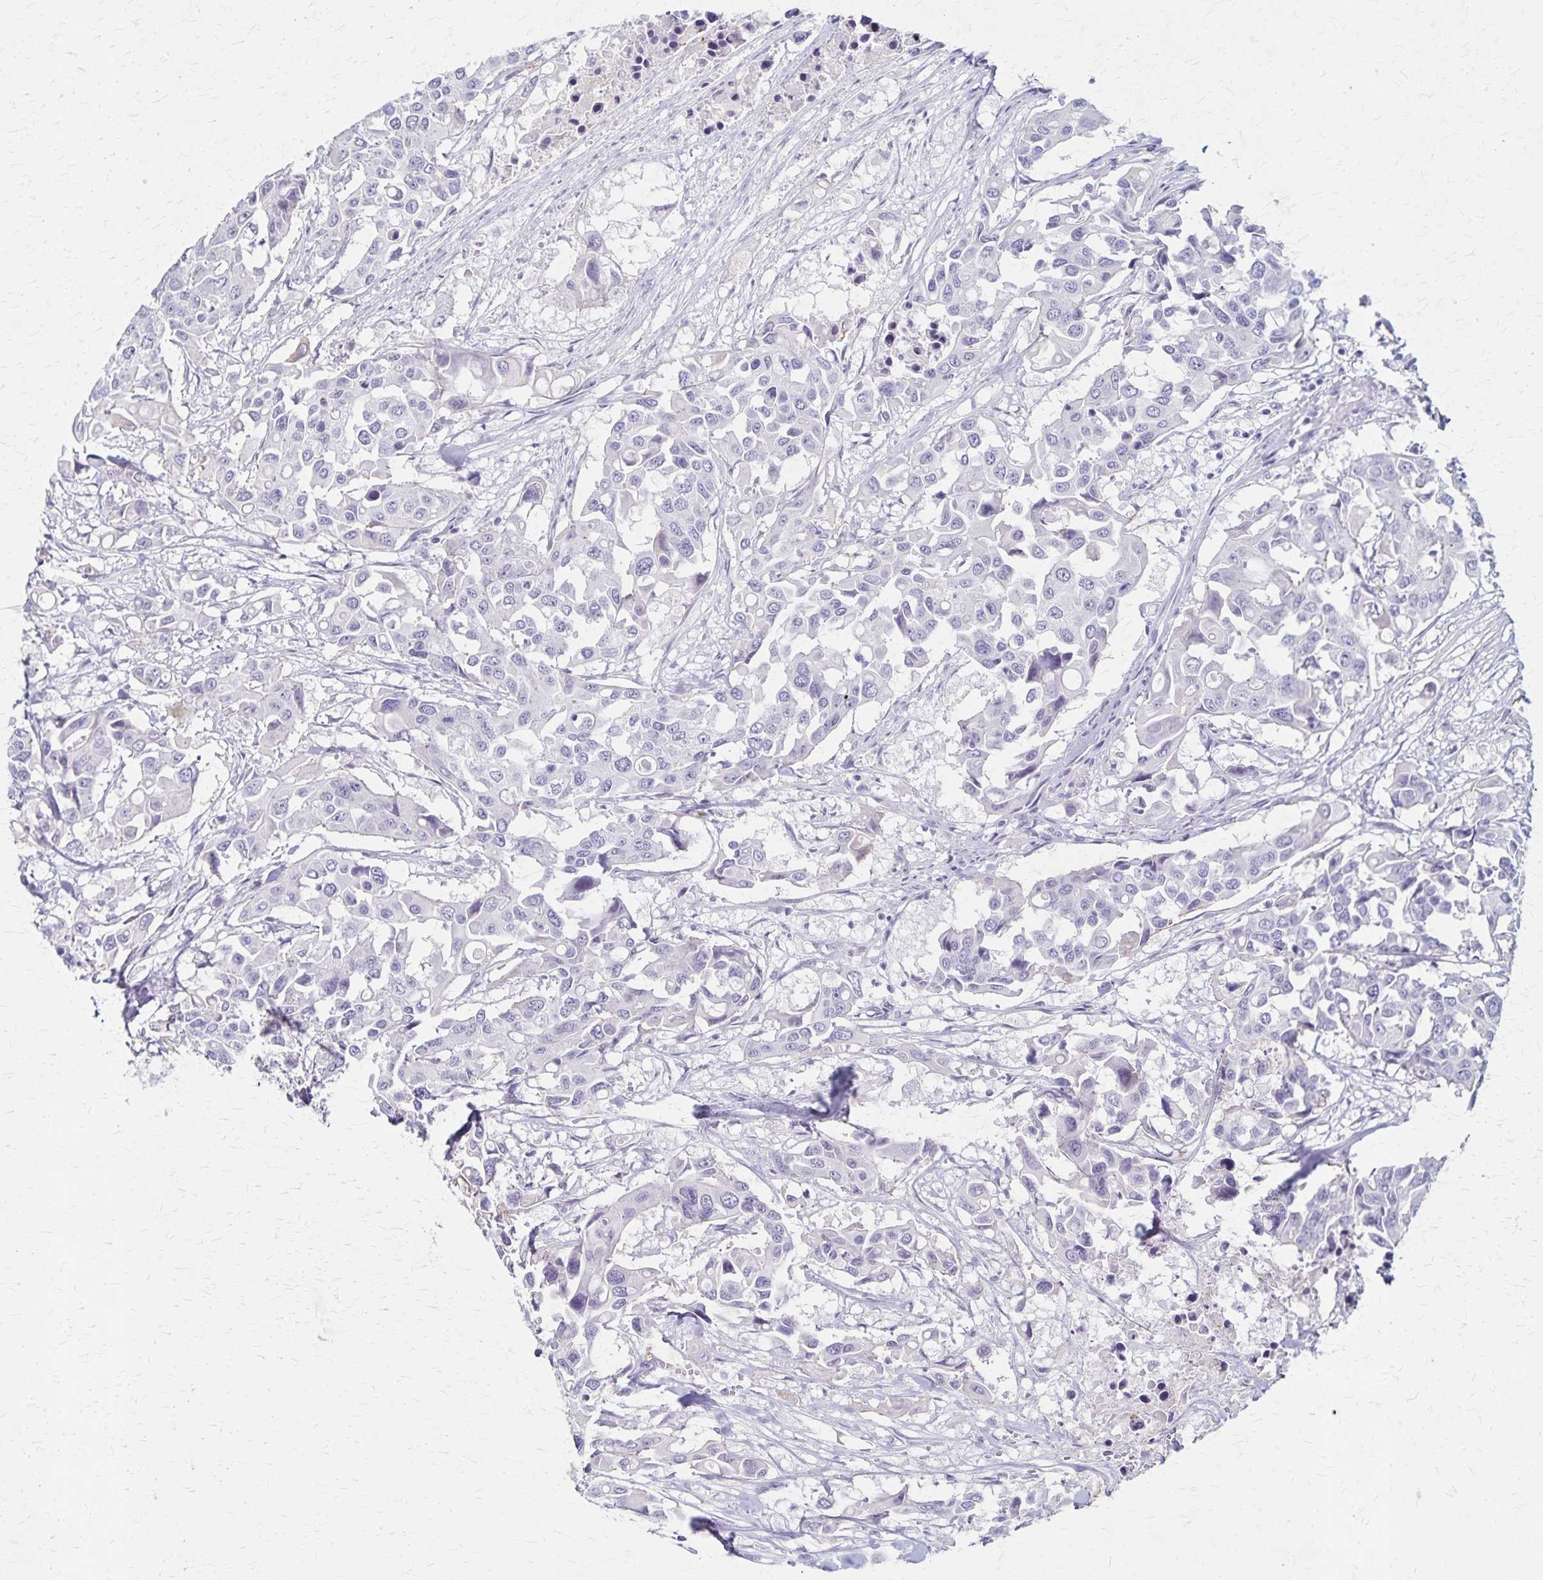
{"staining": {"intensity": "negative", "quantity": "none", "location": "none"}, "tissue": "colorectal cancer", "cell_type": "Tumor cells", "image_type": "cancer", "snomed": [{"axis": "morphology", "description": "Adenocarcinoma, NOS"}, {"axis": "topography", "description": "Colon"}], "caption": "The image demonstrates no staining of tumor cells in colorectal cancer. The staining is performed using DAB brown chromogen with nuclei counter-stained in using hematoxylin.", "gene": "RASL10B", "patient": {"sex": "male", "age": 77}}